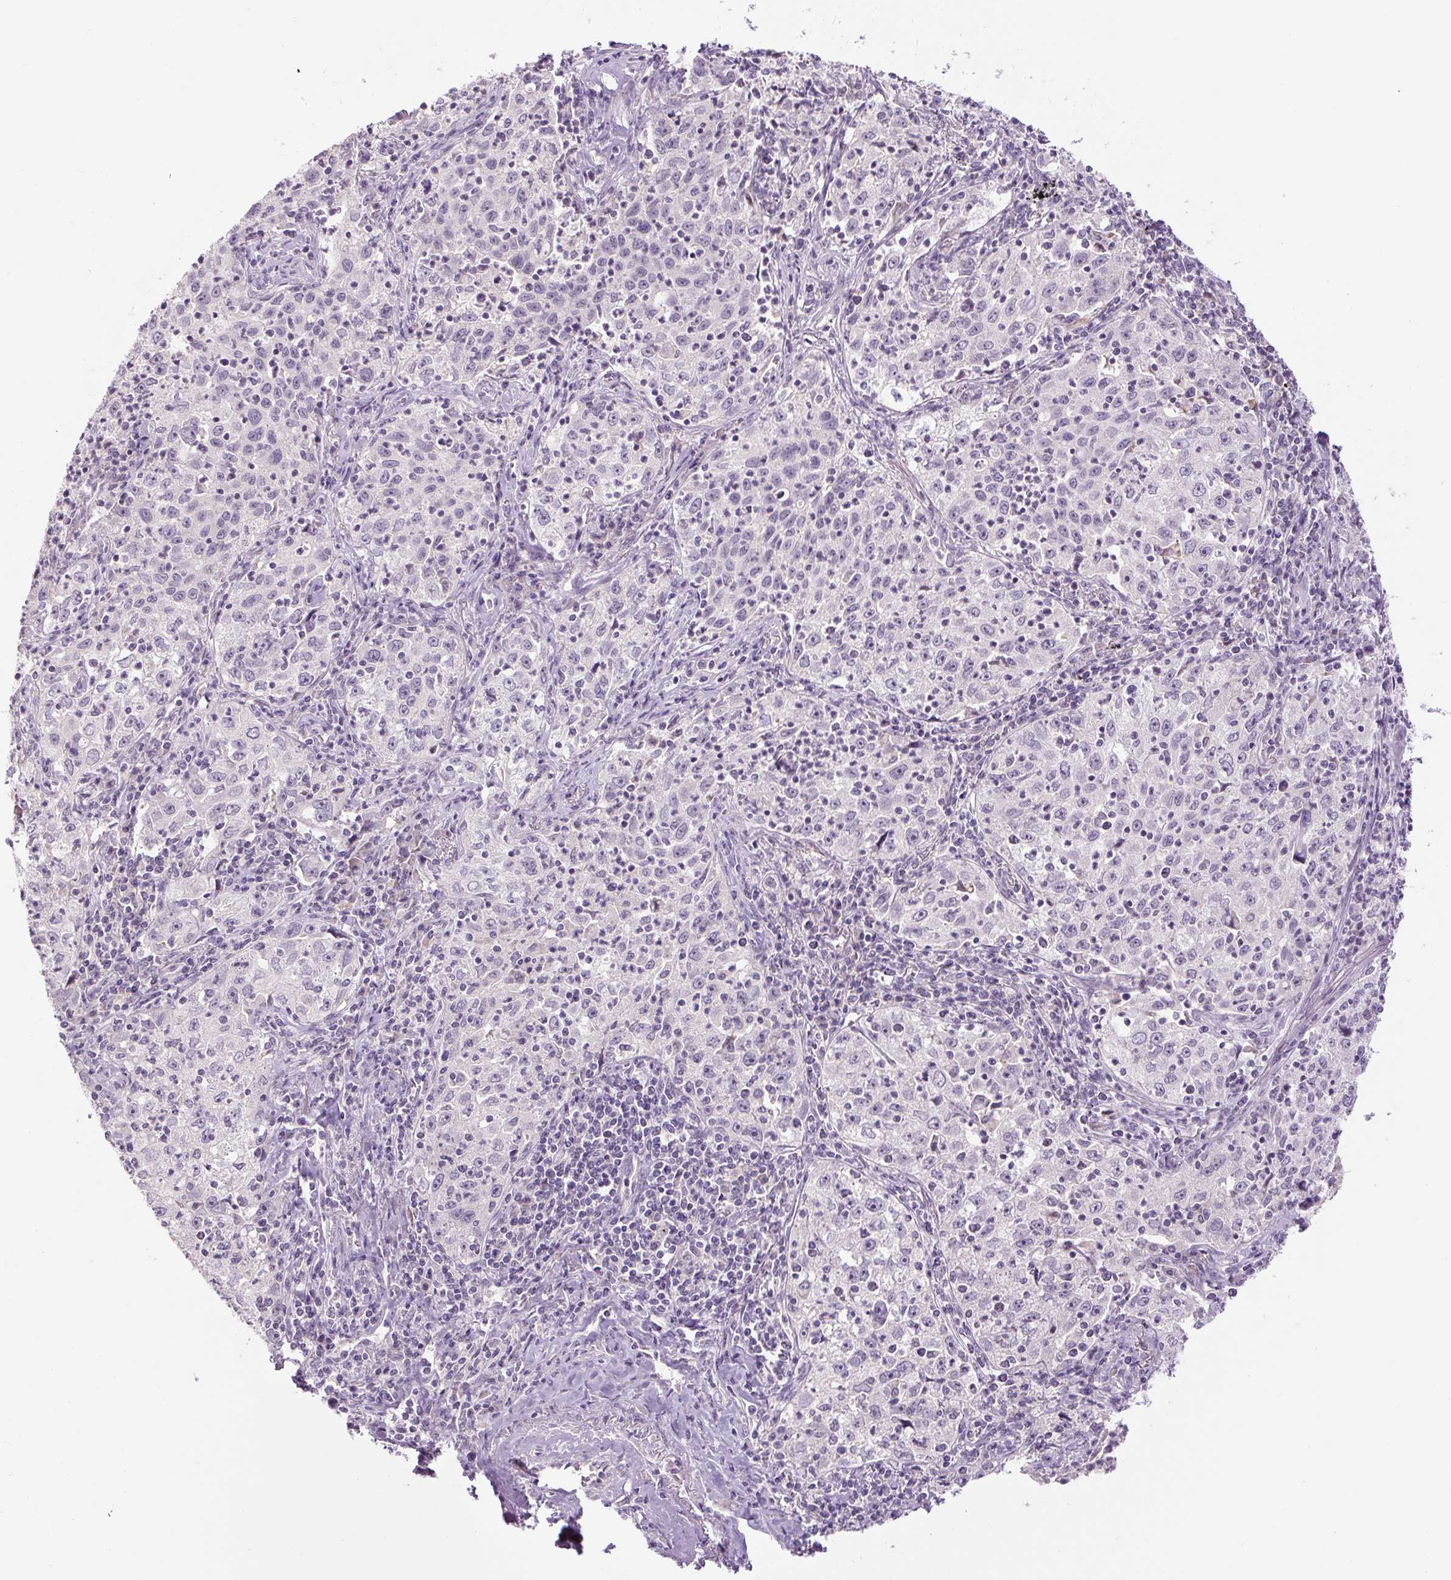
{"staining": {"intensity": "negative", "quantity": "none", "location": "none"}, "tissue": "lung cancer", "cell_type": "Tumor cells", "image_type": "cancer", "snomed": [{"axis": "morphology", "description": "Squamous cell carcinoma, NOS"}, {"axis": "topography", "description": "Lung"}], "caption": "A high-resolution image shows IHC staining of lung squamous cell carcinoma, which displays no significant expression in tumor cells.", "gene": "FABP7", "patient": {"sex": "male", "age": 71}}